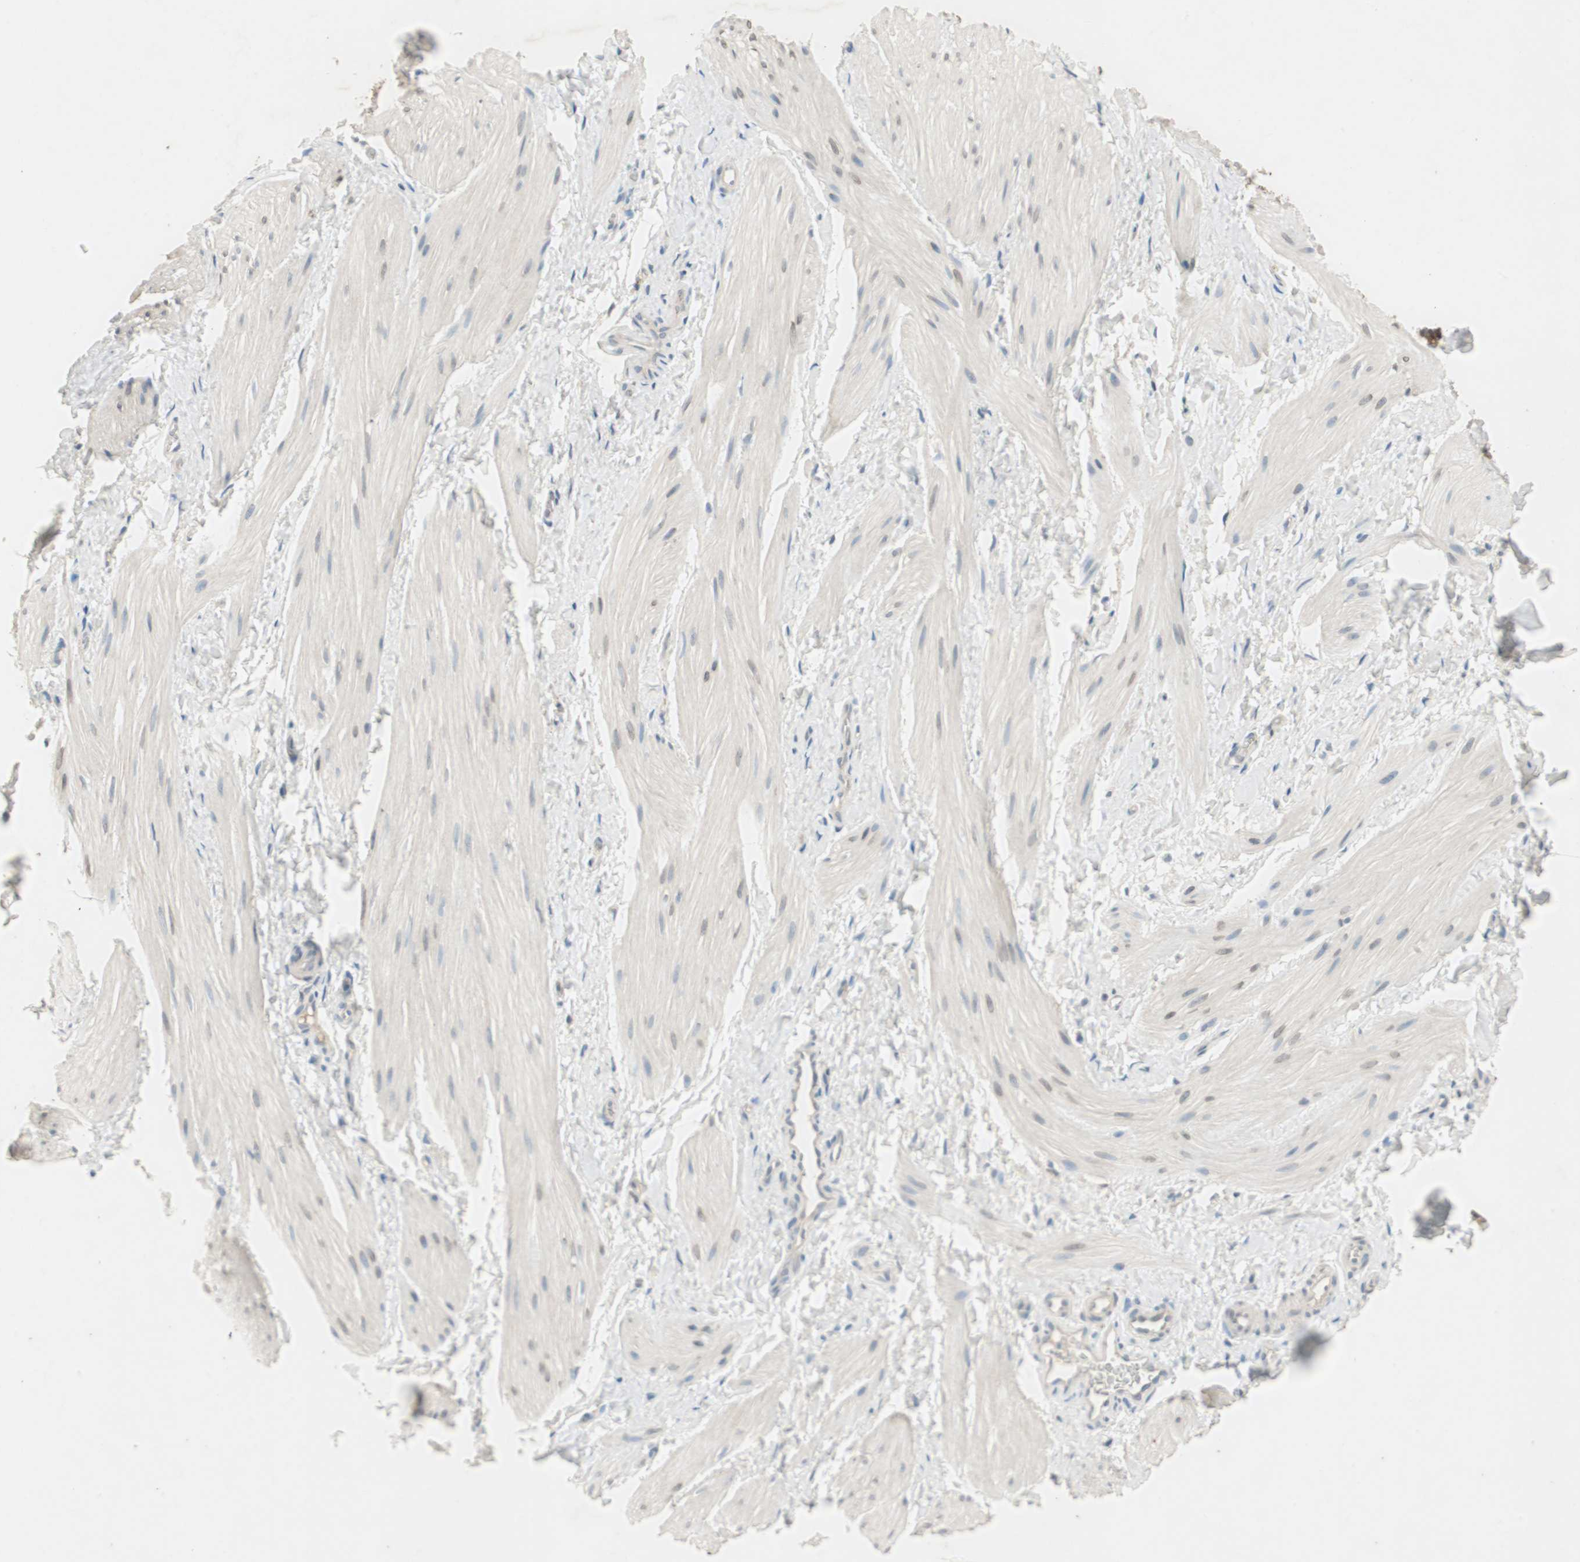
{"staining": {"intensity": "negative", "quantity": "none", "location": "none"}, "tissue": "smooth muscle", "cell_type": "Smooth muscle cells", "image_type": "normal", "snomed": [{"axis": "morphology", "description": "Normal tissue, NOS"}, {"axis": "topography", "description": "Smooth muscle"}], "caption": "IHC photomicrograph of benign smooth muscle: smooth muscle stained with DAB (3,3'-diaminobenzidine) demonstrates no significant protein staining in smooth muscle cells.", "gene": "SERPINB5", "patient": {"sex": "male", "age": 16}}